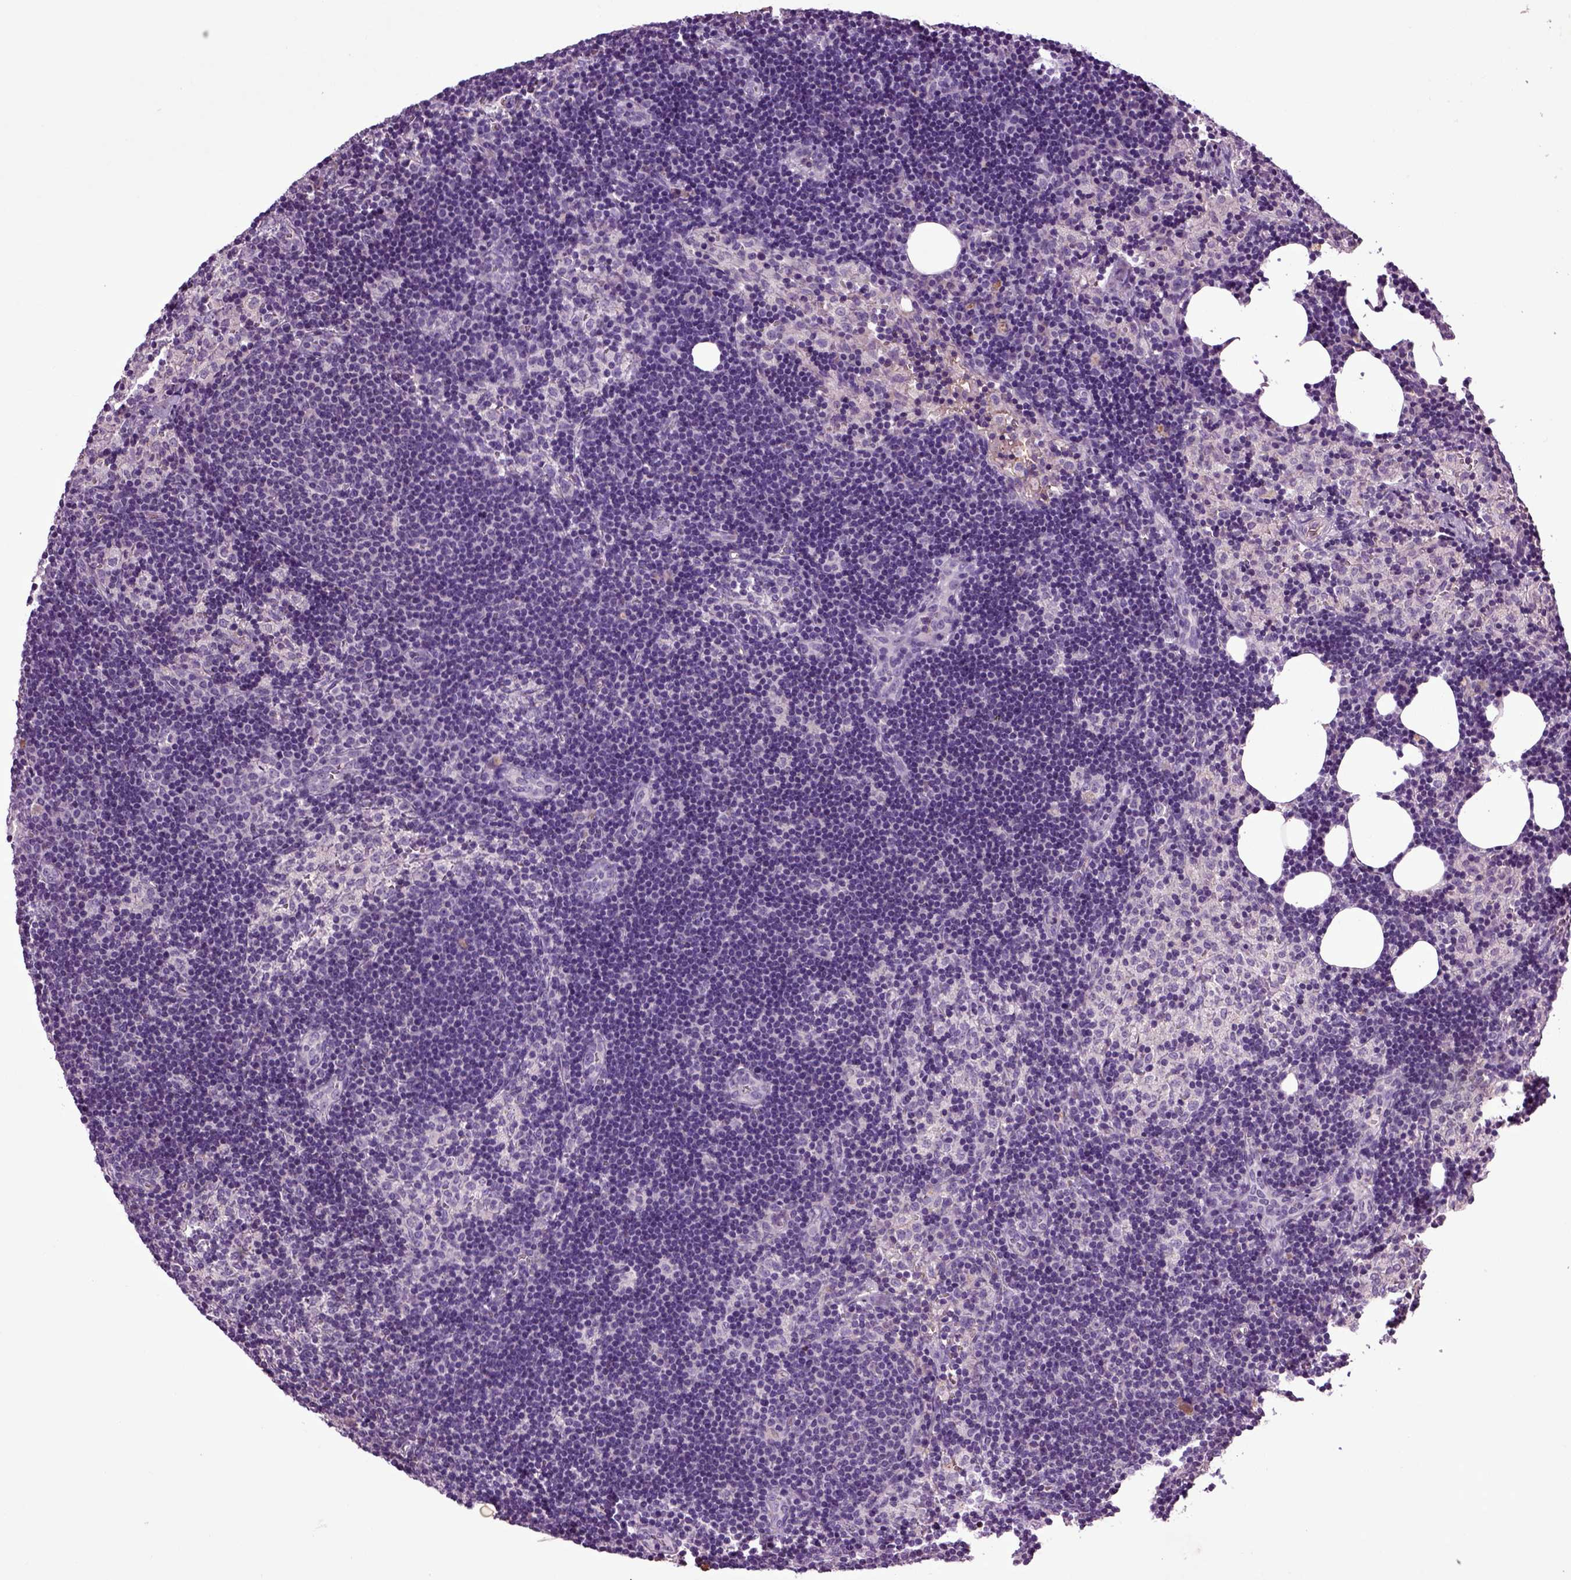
{"staining": {"intensity": "strong", "quantity": "<25%", "location": "cytoplasmic/membranous"}, "tissue": "lymph node", "cell_type": "Non-germinal center cells", "image_type": "normal", "snomed": [{"axis": "morphology", "description": "Normal tissue, NOS"}, {"axis": "topography", "description": "Lymph node"}], "caption": "Protein staining of normal lymph node reveals strong cytoplasmic/membranous staining in about <25% of non-germinal center cells. (brown staining indicates protein expression, while blue staining denotes nuclei).", "gene": "SPON1", "patient": {"sex": "female", "age": 52}}